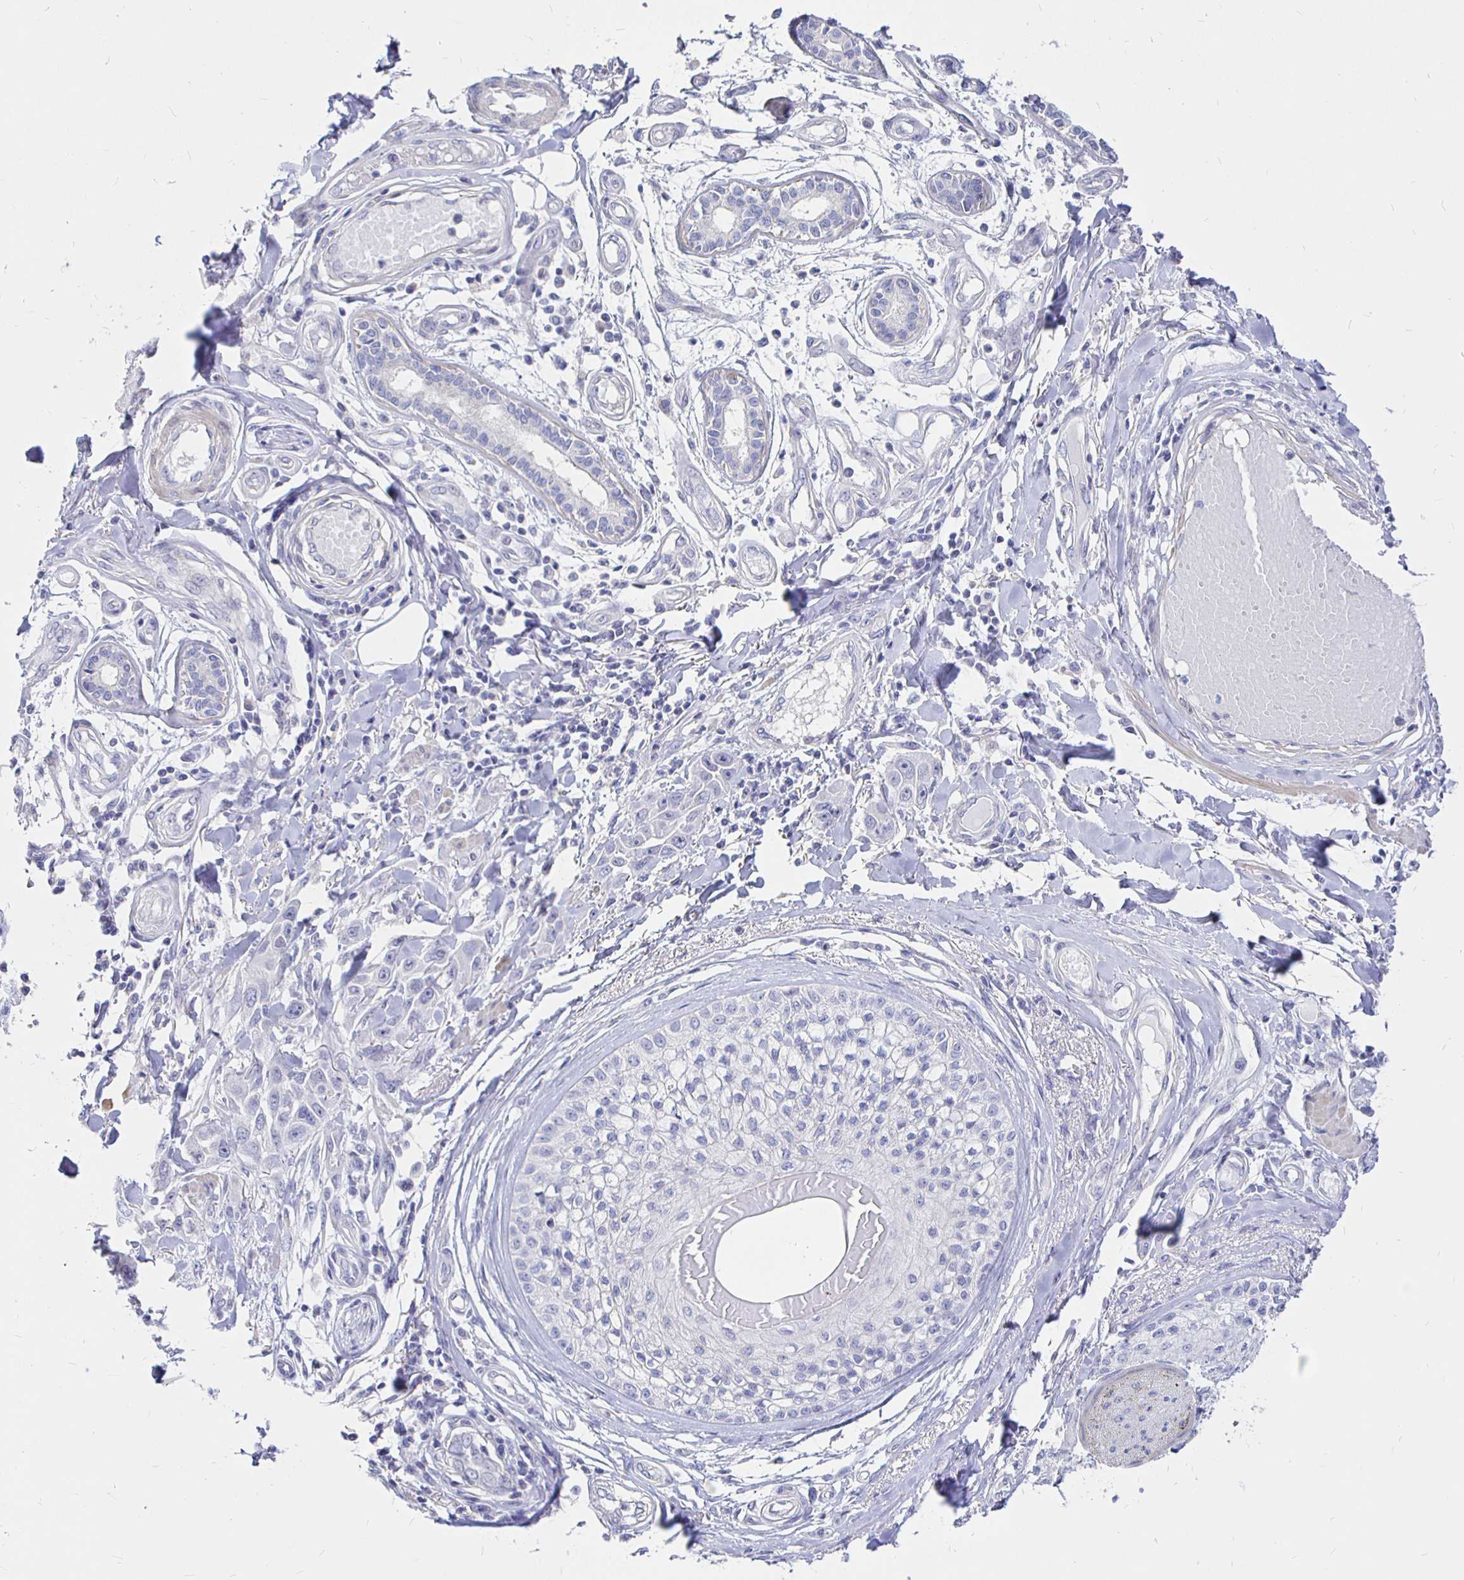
{"staining": {"intensity": "negative", "quantity": "none", "location": "none"}, "tissue": "skin cancer", "cell_type": "Tumor cells", "image_type": "cancer", "snomed": [{"axis": "morphology", "description": "Squamous cell carcinoma, NOS"}, {"axis": "topography", "description": "Skin"}], "caption": "Immunohistochemistry (IHC) of human skin squamous cell carcinoma shows no positivity in tumor cells.", "gene": "NECAB1", "patient": {"sex": "female", "age": 69}}